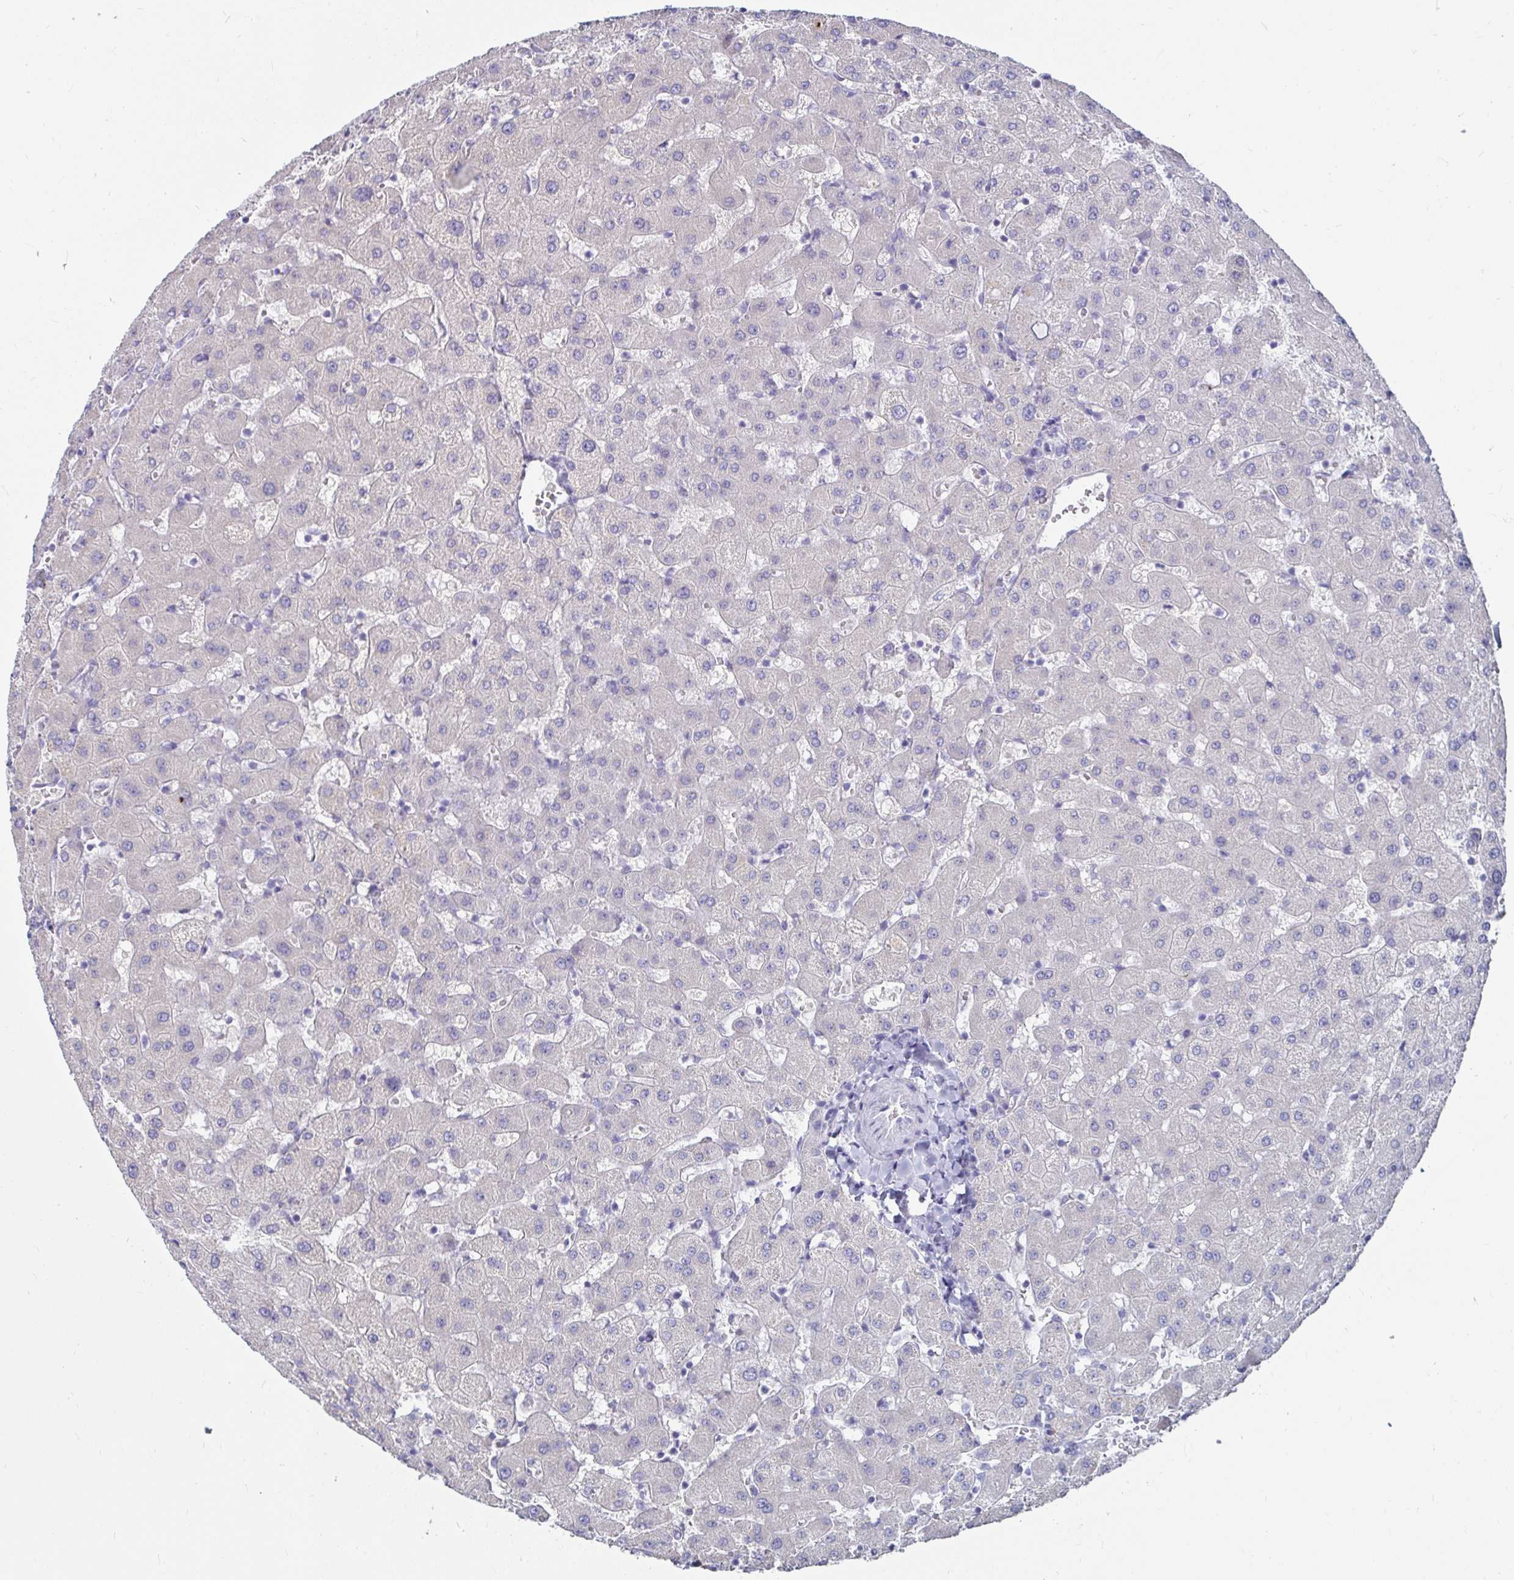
{"staining": {"intensity": "weak", "quantity": ">75%", "location": "cytoplasmic/membranous"}, "tissue": "liver", "cell_type": "Cholangiocytes", "image_type": "normal", "snomed": [{"axis": "morphology", "description": "Normal tissue, NOS"}, {"axis": "topography", "description": "Liver"}], "caption": "Protein expression analysis of benign liver reveals weak cytoplasmic/membranous expression in about >75% of cholangiocytes. (Stains: DAB (3,3'-diaminobenzidine) in brown, nuclei in blue, Microscopy: brightfield microscopy at high magnification).", "gene": "CA9", "patient": {"sex": "female", "age": 63}}